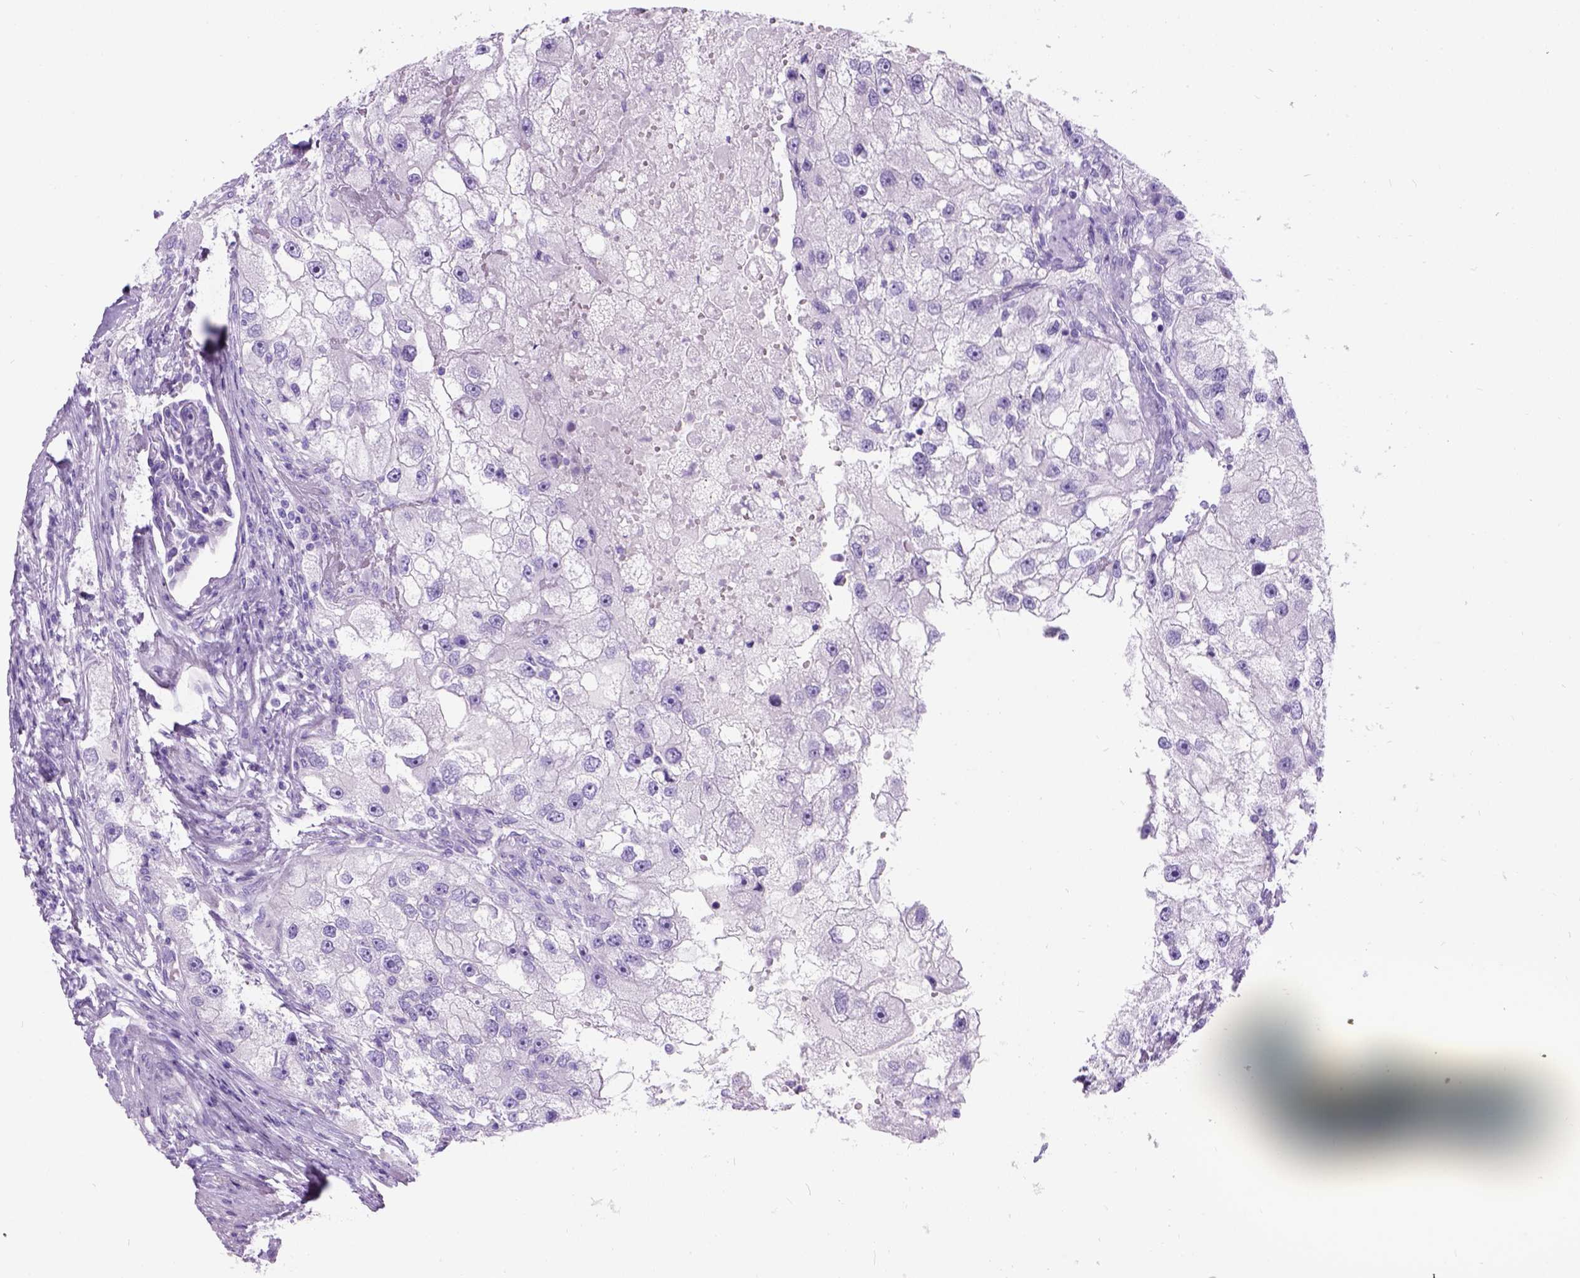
{"staining": {"intensity": "negative", "quantity": "none", "location": "none"}, "tissue": "renal cancer", "cell_type": "Tumor cells", "image_type": "cancer", "snomed": [{"axis": "morphology", "description": "Adenocarcinoma, NOS"}, {"axis": "topography", "description": "Kidney"}], "caption": "DAB immunohistochemical staining of human renal cancer (adenocarcinoma) exhibits no significant positivity in tumor cells. (DAB IHC visualized using brightfield microscopy, high magnification).", "gene": "C7orf57", "patient": {"sex": "male", "age": 63}}